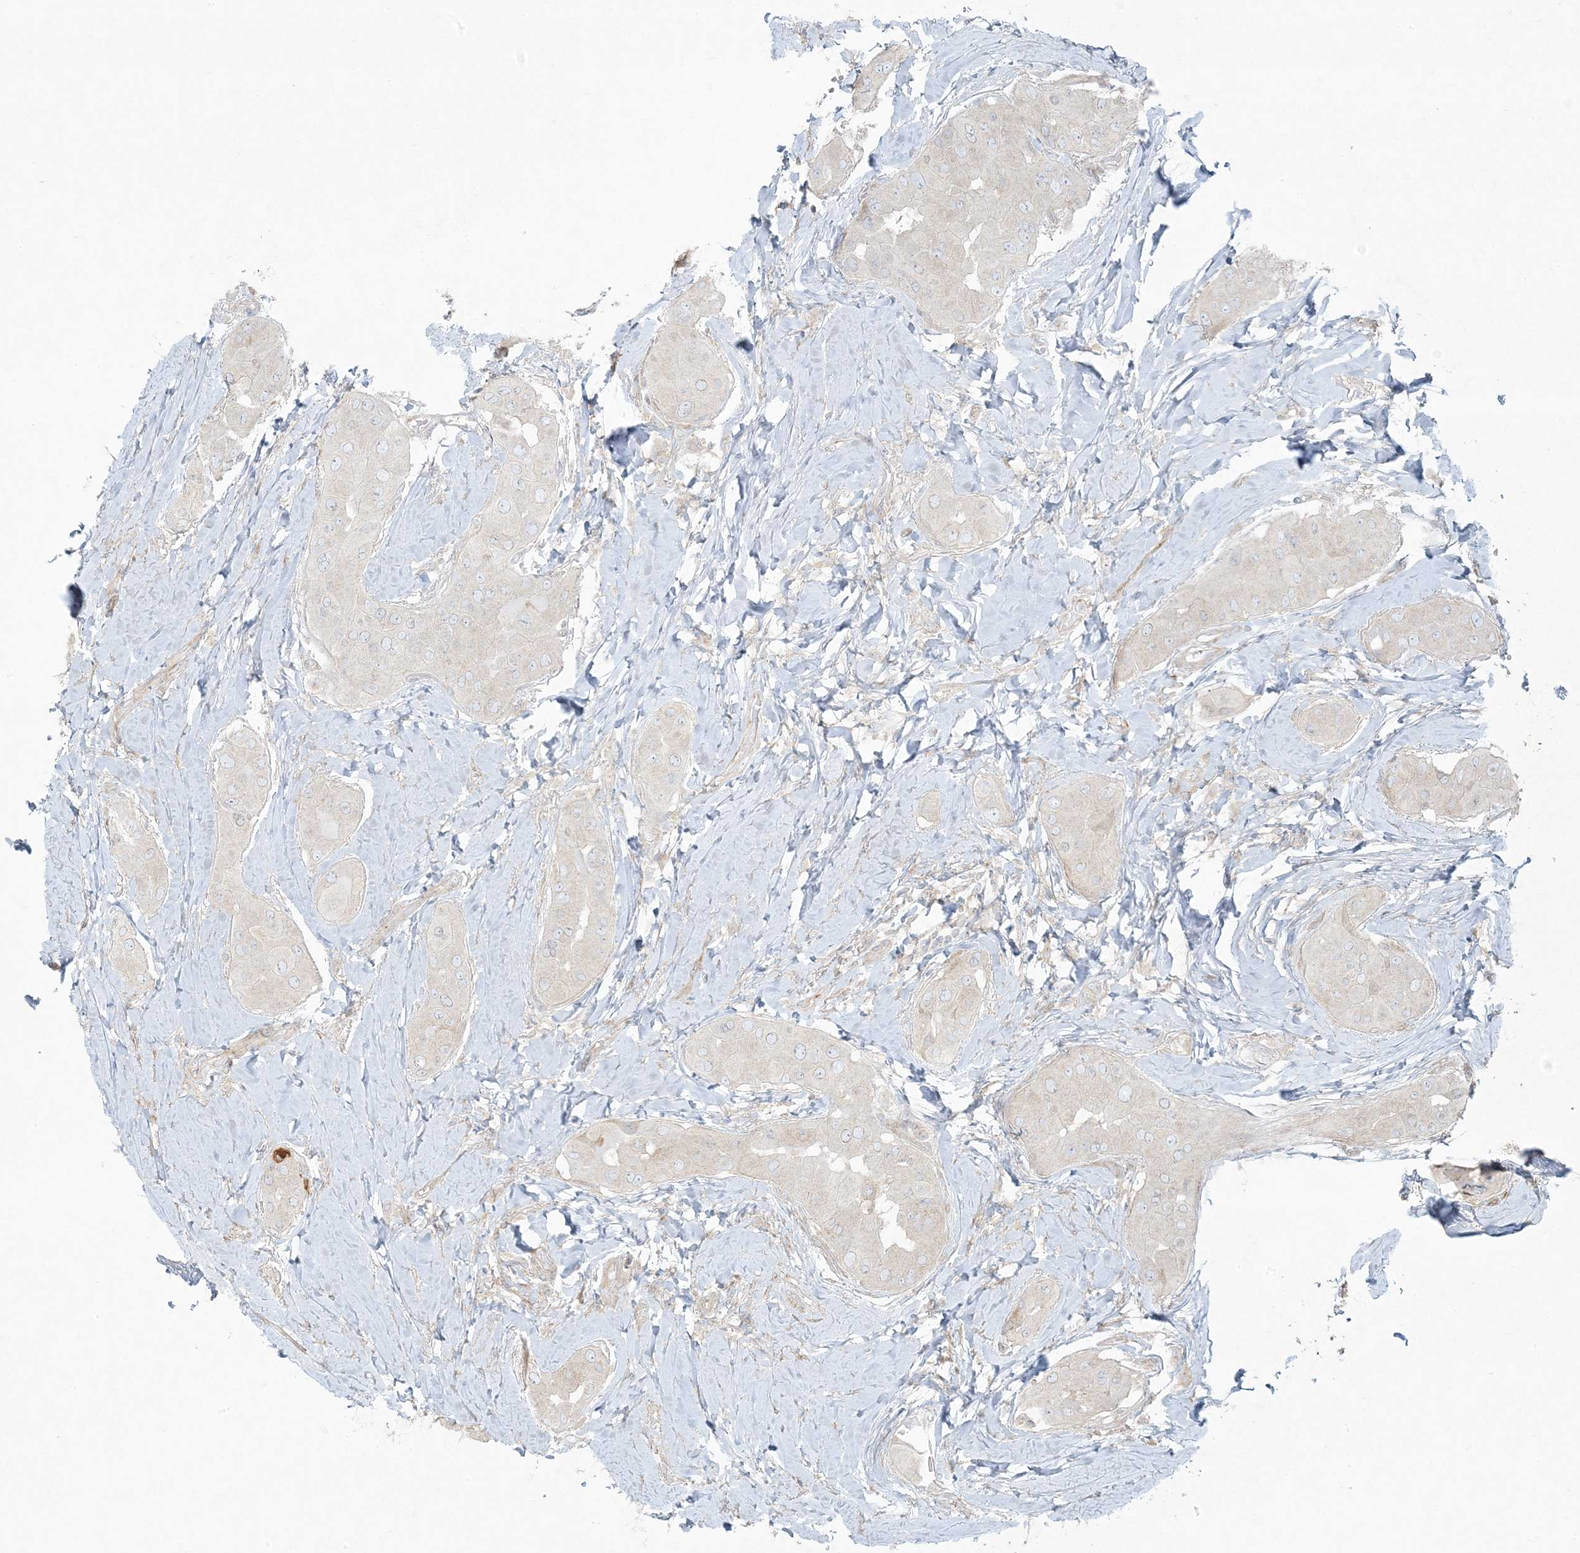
{"staining": {"intensity": "weak", "quantity": "25%-75%", "location": "cytoplasmic/membranous"}, "tissue": "thyroid cancer", "cell_type": "Tumor cells", "image_type": "cancer", "snomed": [{"axis": "morphology", "description": "Papillary adenocarcinoma, NOS"}, {"axis": "topography", "description": "Thyroid gland"}], "caption": "There is low levels of weak cytoplasmic/membranous staining in tumor cells of thyroid cancer, as demonstrated by immunohistochemical staining (brown color).", "gene": "PIK3R4", "patient": {"sex": "male", "age": 33}}